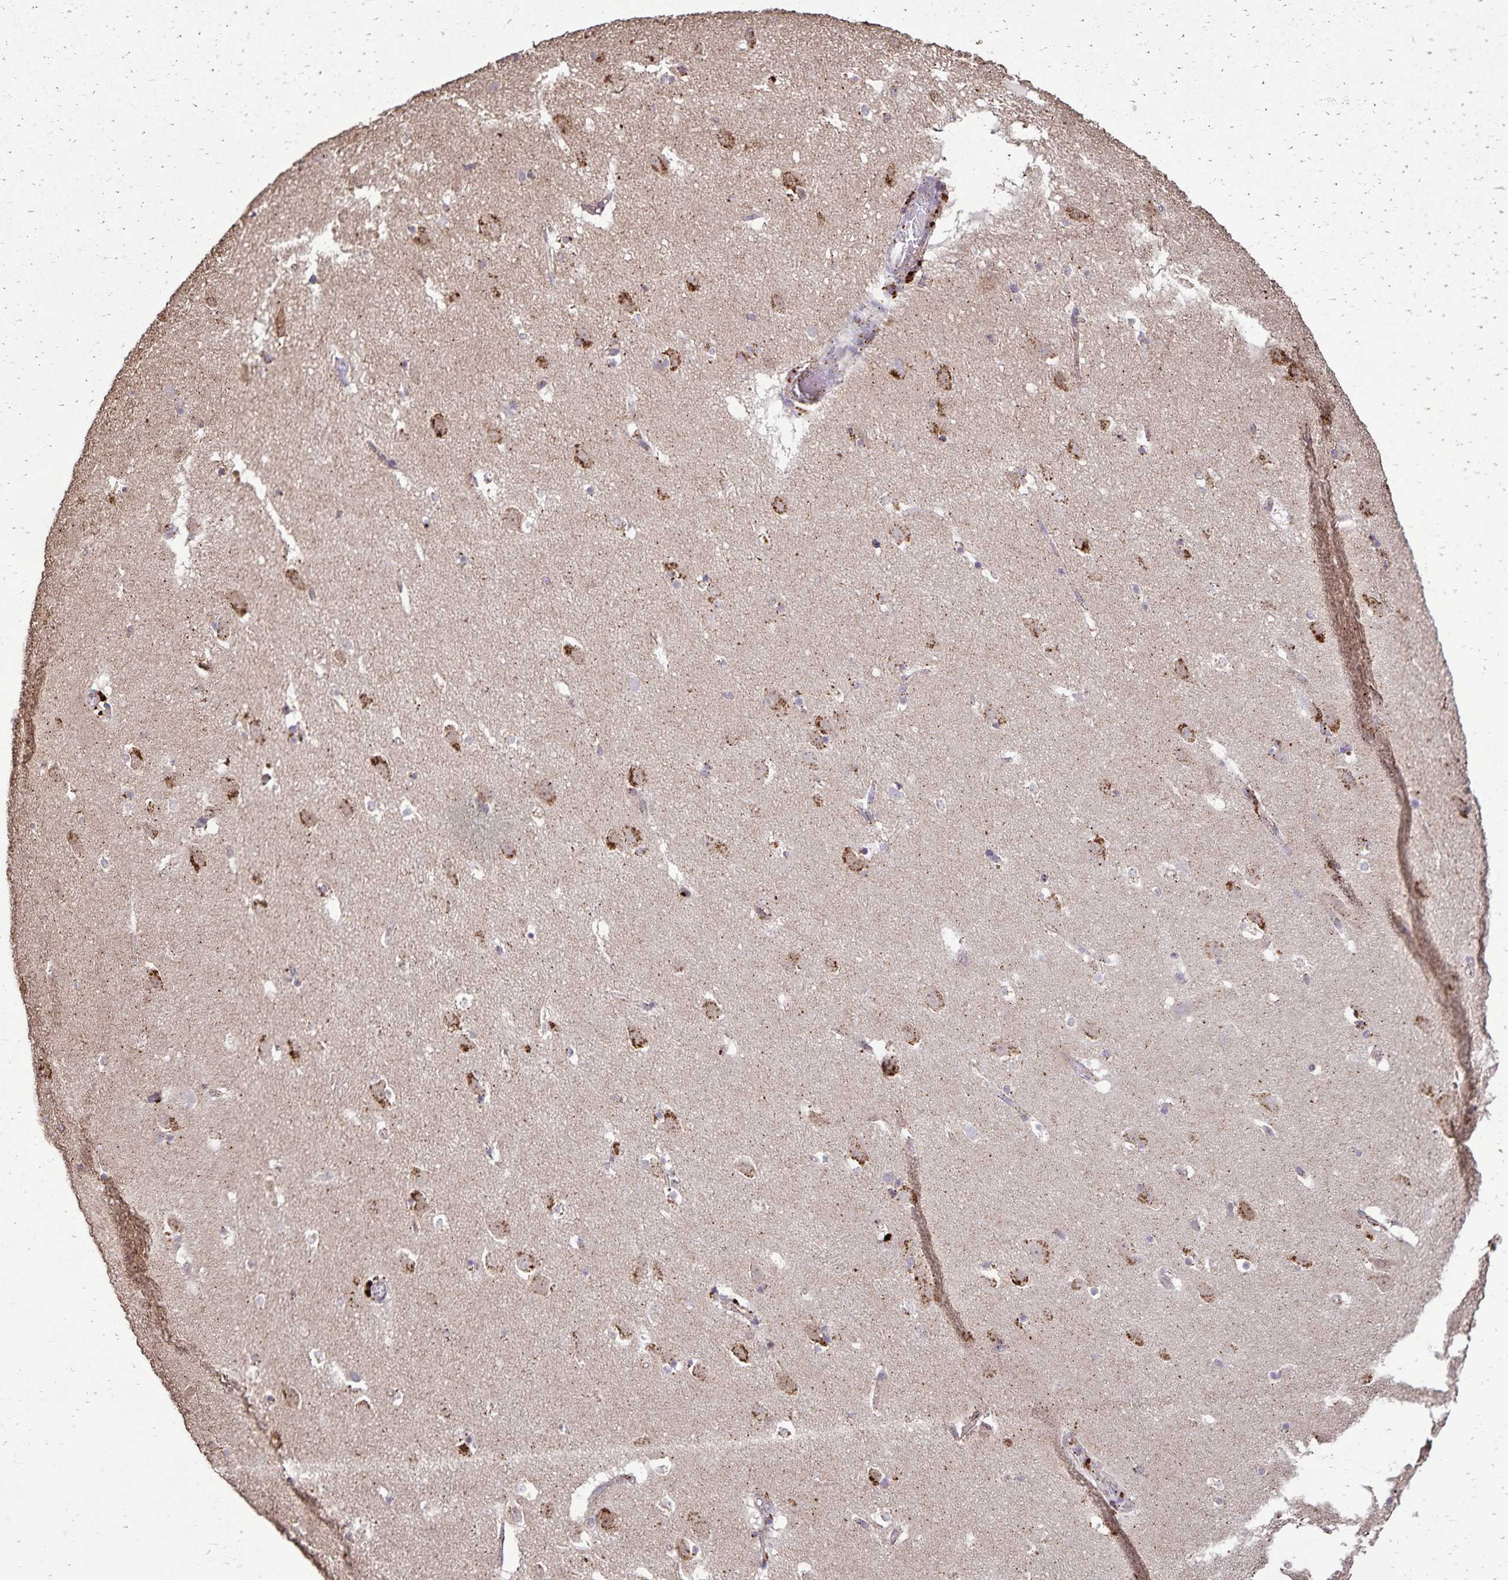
{"staining": {"intensity": "negative", "quantity": "none", "location": "none"}, "tissue": "caudate", "cell_type": "Glial cells", "image_type": "normal", "snomed": [{"axis": "morphology", "description": "Normal tissue, NOS"}, {"axis": "topography", "description": "Lateral ventricle wall"}], "caption": "This image is of benign caudate stained with immunohistochemistry (IHC) to label a protein in brown with the nuclei are counter-stained blue. There is no positivity in glial cells.", "gene": "CHMP1B", "patient": {"sex": "male", "age": 37}}